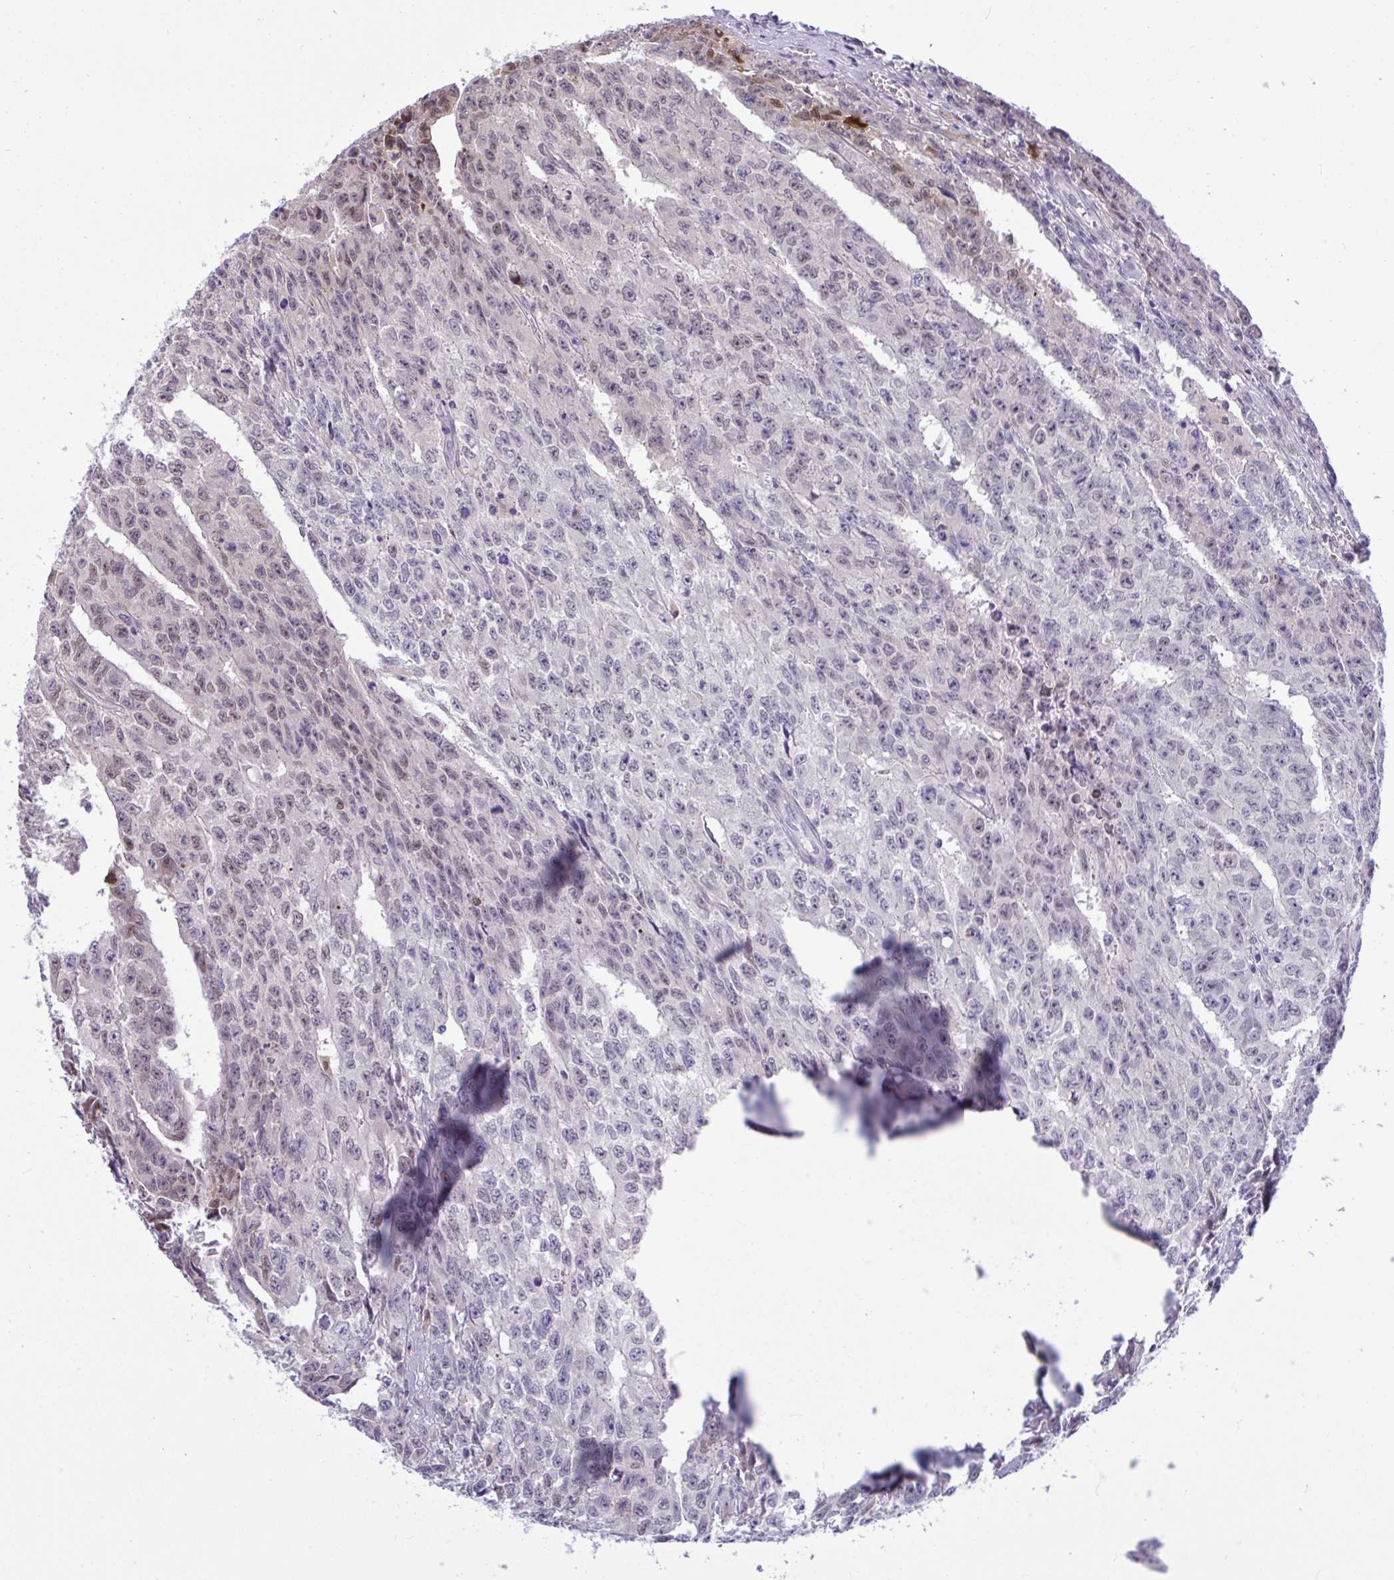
{"staining": {"intensity": "weak", "quantity": "<25%", "location": "nuclear"}, "tissue": "testis cancer", "cell_type": "Tumor cells", "image_type": "cancer", "snomed": [{"axis": "morphology", "description": "Carcinoma, Embryonal, NOS"}, {"axis": "morphology", "description": "Teratoma, malignant, NOS"}, {"axis": "topography", "description": "Testis"}], "caption": "There is no significant positivity in tumor cells of testis cancer.", "gene": "ZNF485", "patient": {"sex": "male", "age": 24}}